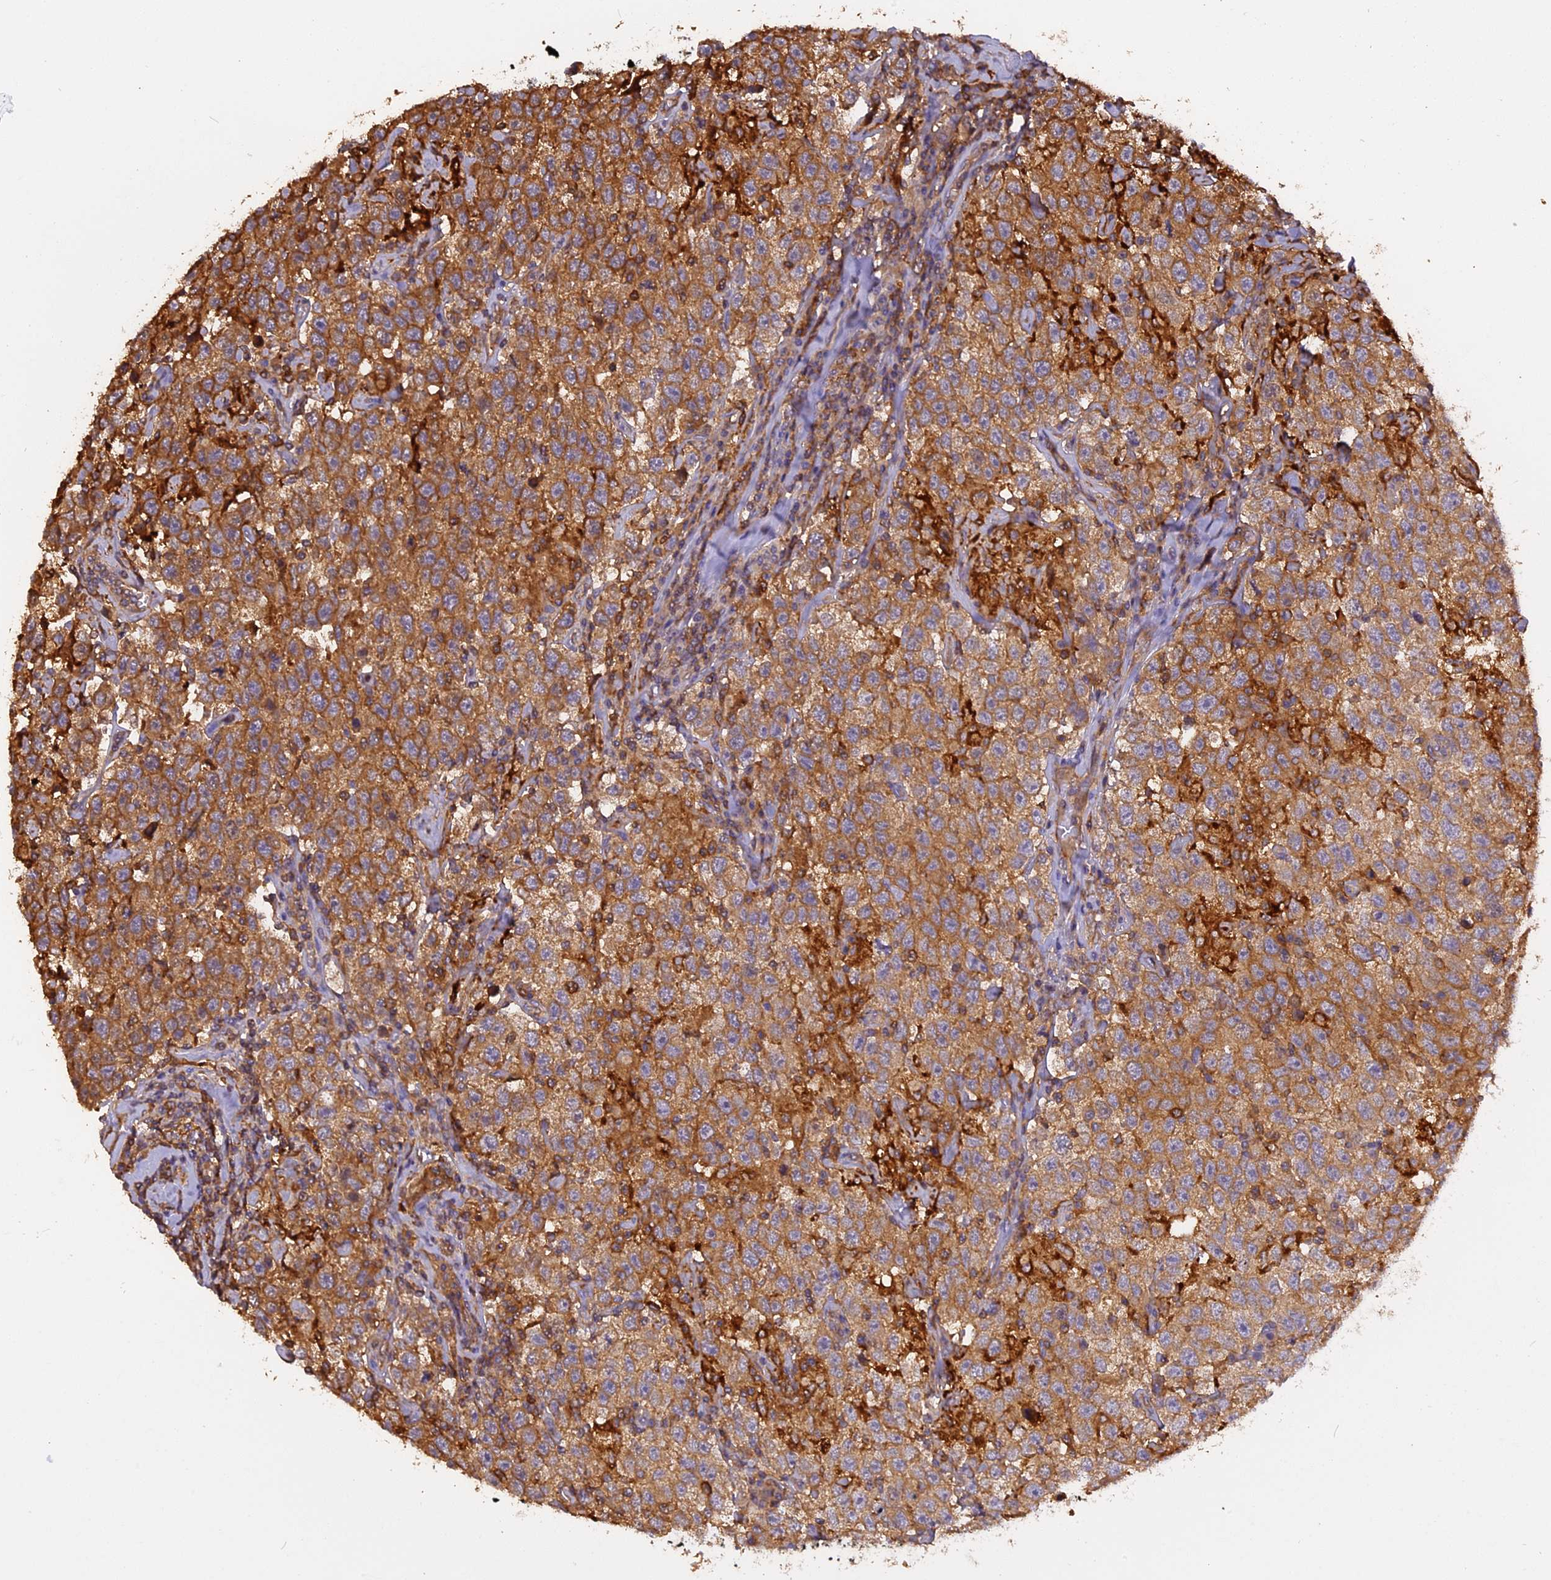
{"staining": {"intensity": "moderate", "quantity": ">75%", "location": "cytoplasmic/membranous"}, "tissue": "testis cancer", "cell_type": "Tumor cells", "image_type": "cancer", "snomed": [{"axis": "morphology", "description": "Seminoma, NOS"}, {"axis": "topography", "description": "Testis"}], "caption": "Protein staining of testis seminoma tissue exhibits moderate cytoplasmic/membranous expression in approximately >75% of tumor cells.", "gene": "STOML1", "patient": {"sex": "male", "age": 41}}